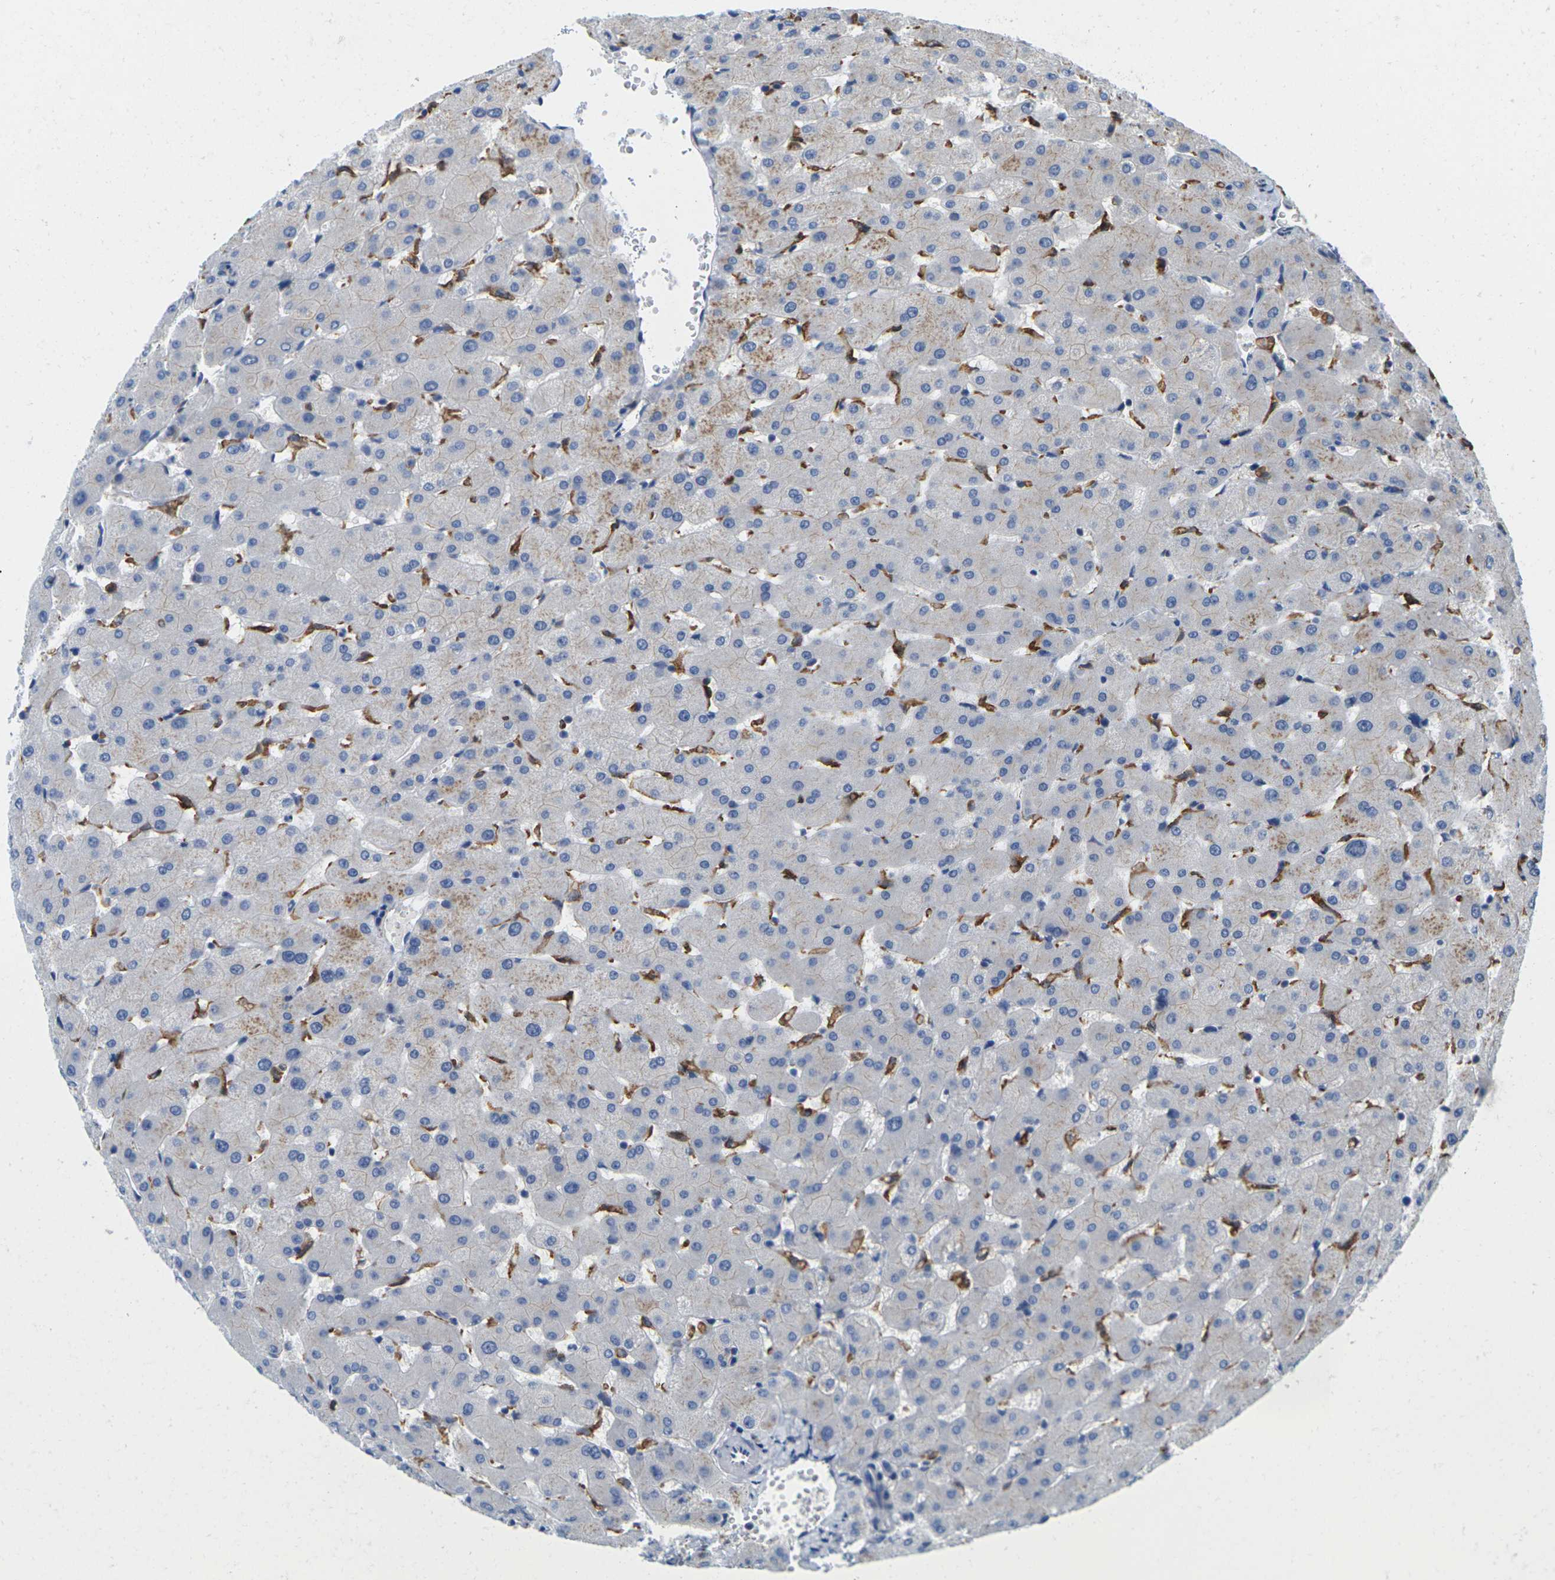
{"staining": {"intensity": "weak", "quantity": "25%-75%", "location": "cytoplasmic/membranous"}, "tissue": "liver", "cell_type": "Cholangiocytes", "image_type": "normal", "snomed": [{"axis": "morphology", "description": "Normal tissue, NOS"}, {"axis": "topography", "description": "Liver"}], "caption": "IHC (DAB (3,3'-diaminobenzidine)) staining of unremarkable liver shows weak cytoplasmic/membranous protein staining in about 25%-75% of cholangiocytes.", "gene": "SCNN1A", "patient": {"sex": "female", "age": 63}}